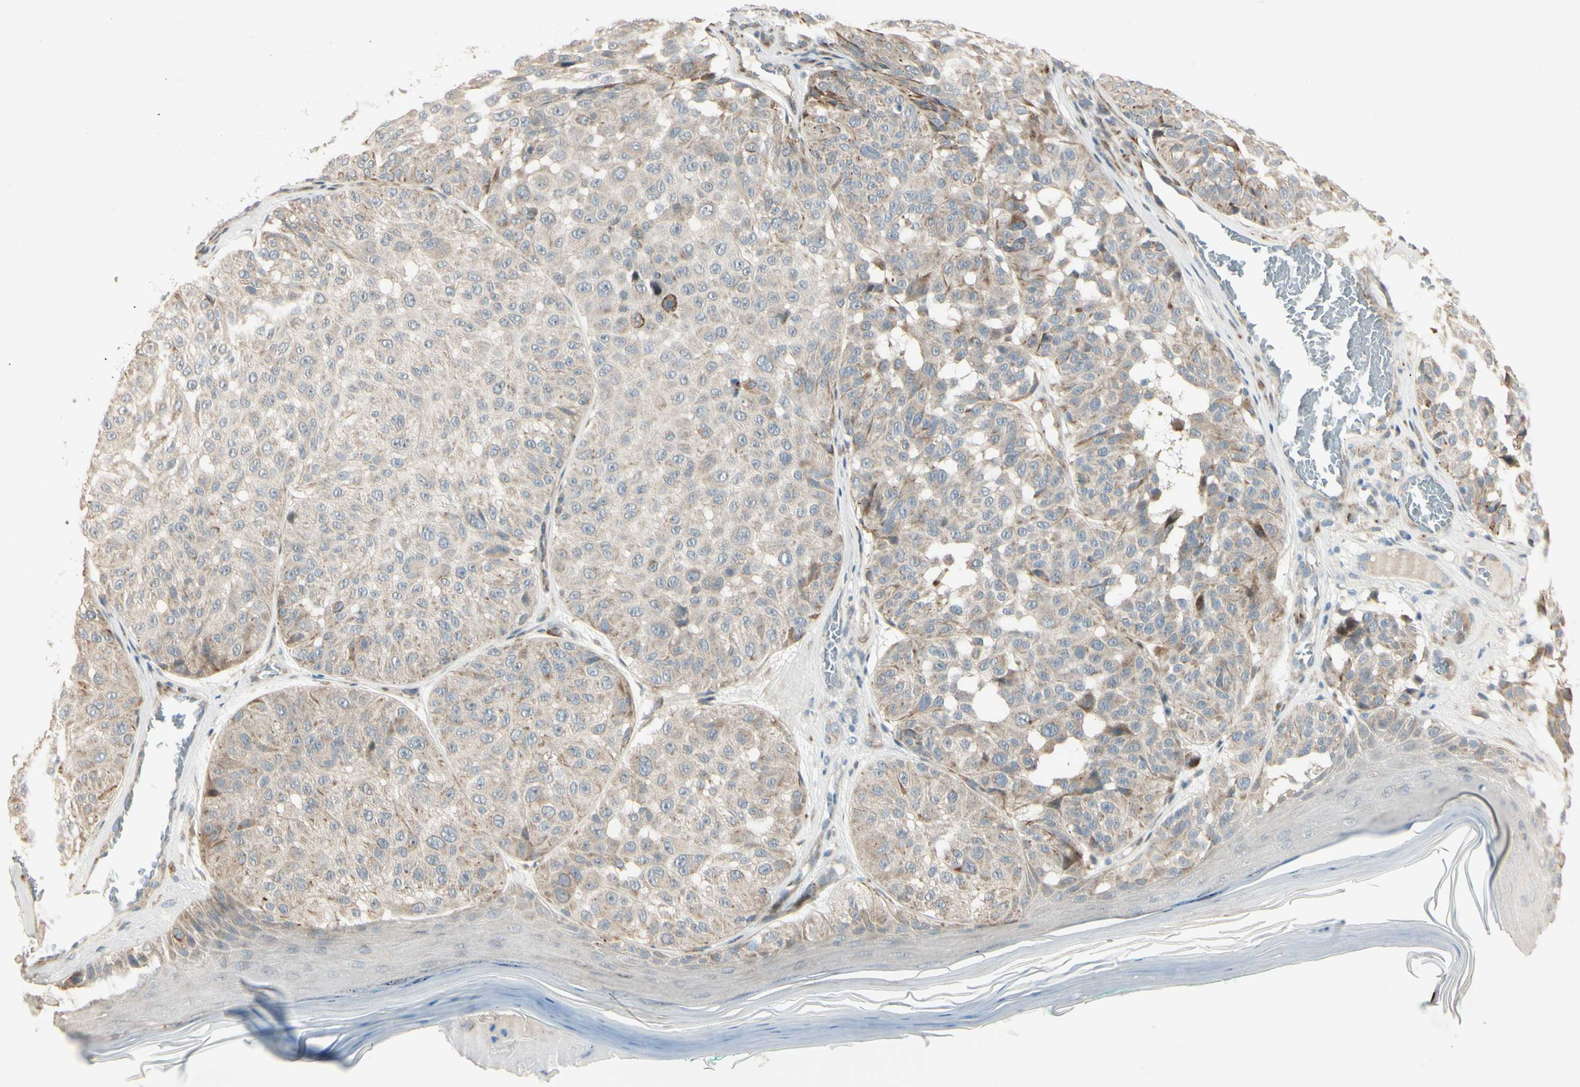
{"staining": {"intensity": "weak", "quantity": "<25%", "location": "cytoplasmic/membranous"}, "tissue": "melanoma", "cell_type": "Tumor cells", "image_type": "cancer", "snomed": [{"axis": "morphology", "description": "Malignant melanoma, NOS"}, {"axis": "topography", "description": "Skin"}], "caption": "Protein analysis of melanoma exhibits no significant staining in tumor cells.", "gene": "NDFIP1", "patient": {"sex": "female", "age": 46}}